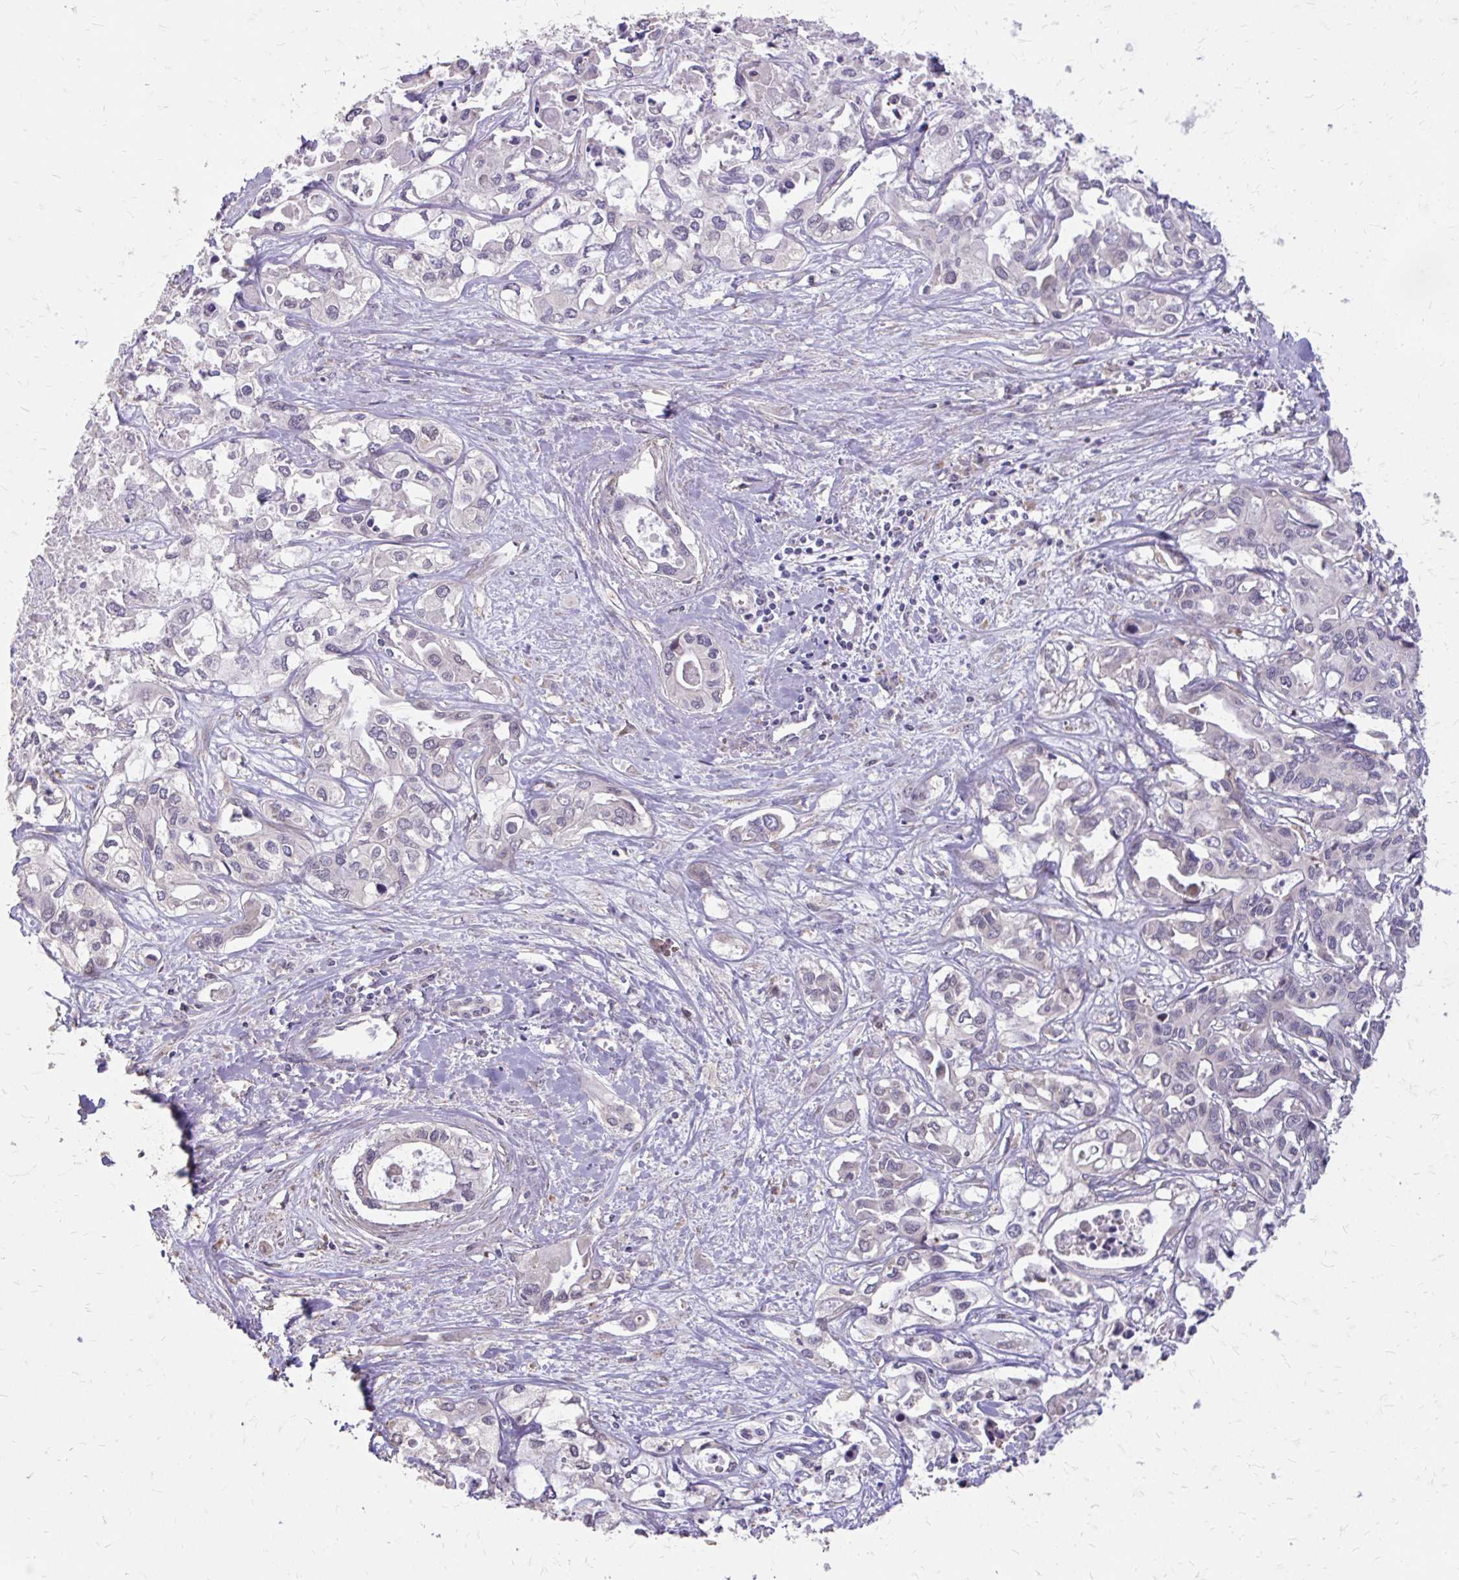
{"staining": {"intensity": "negative", "quantity": "none", "location": "none"}, "tissue": "liver cancer", "cell_type": "Tumor cells", "image_type": "cancer", "snomed": [{"axis": "morphology", "description": "Cholangiocarcinoma"}, {"axis": "topography", "description": "Liver"}], "caption": "High power microscopy photomicrograph of an immunohistochemistry image of cholangiocarcinoma (liver), revealing no significant positivity in tumor cells.", "gene": "MYORG", "patient": {"sex": "female", "age": 64}}